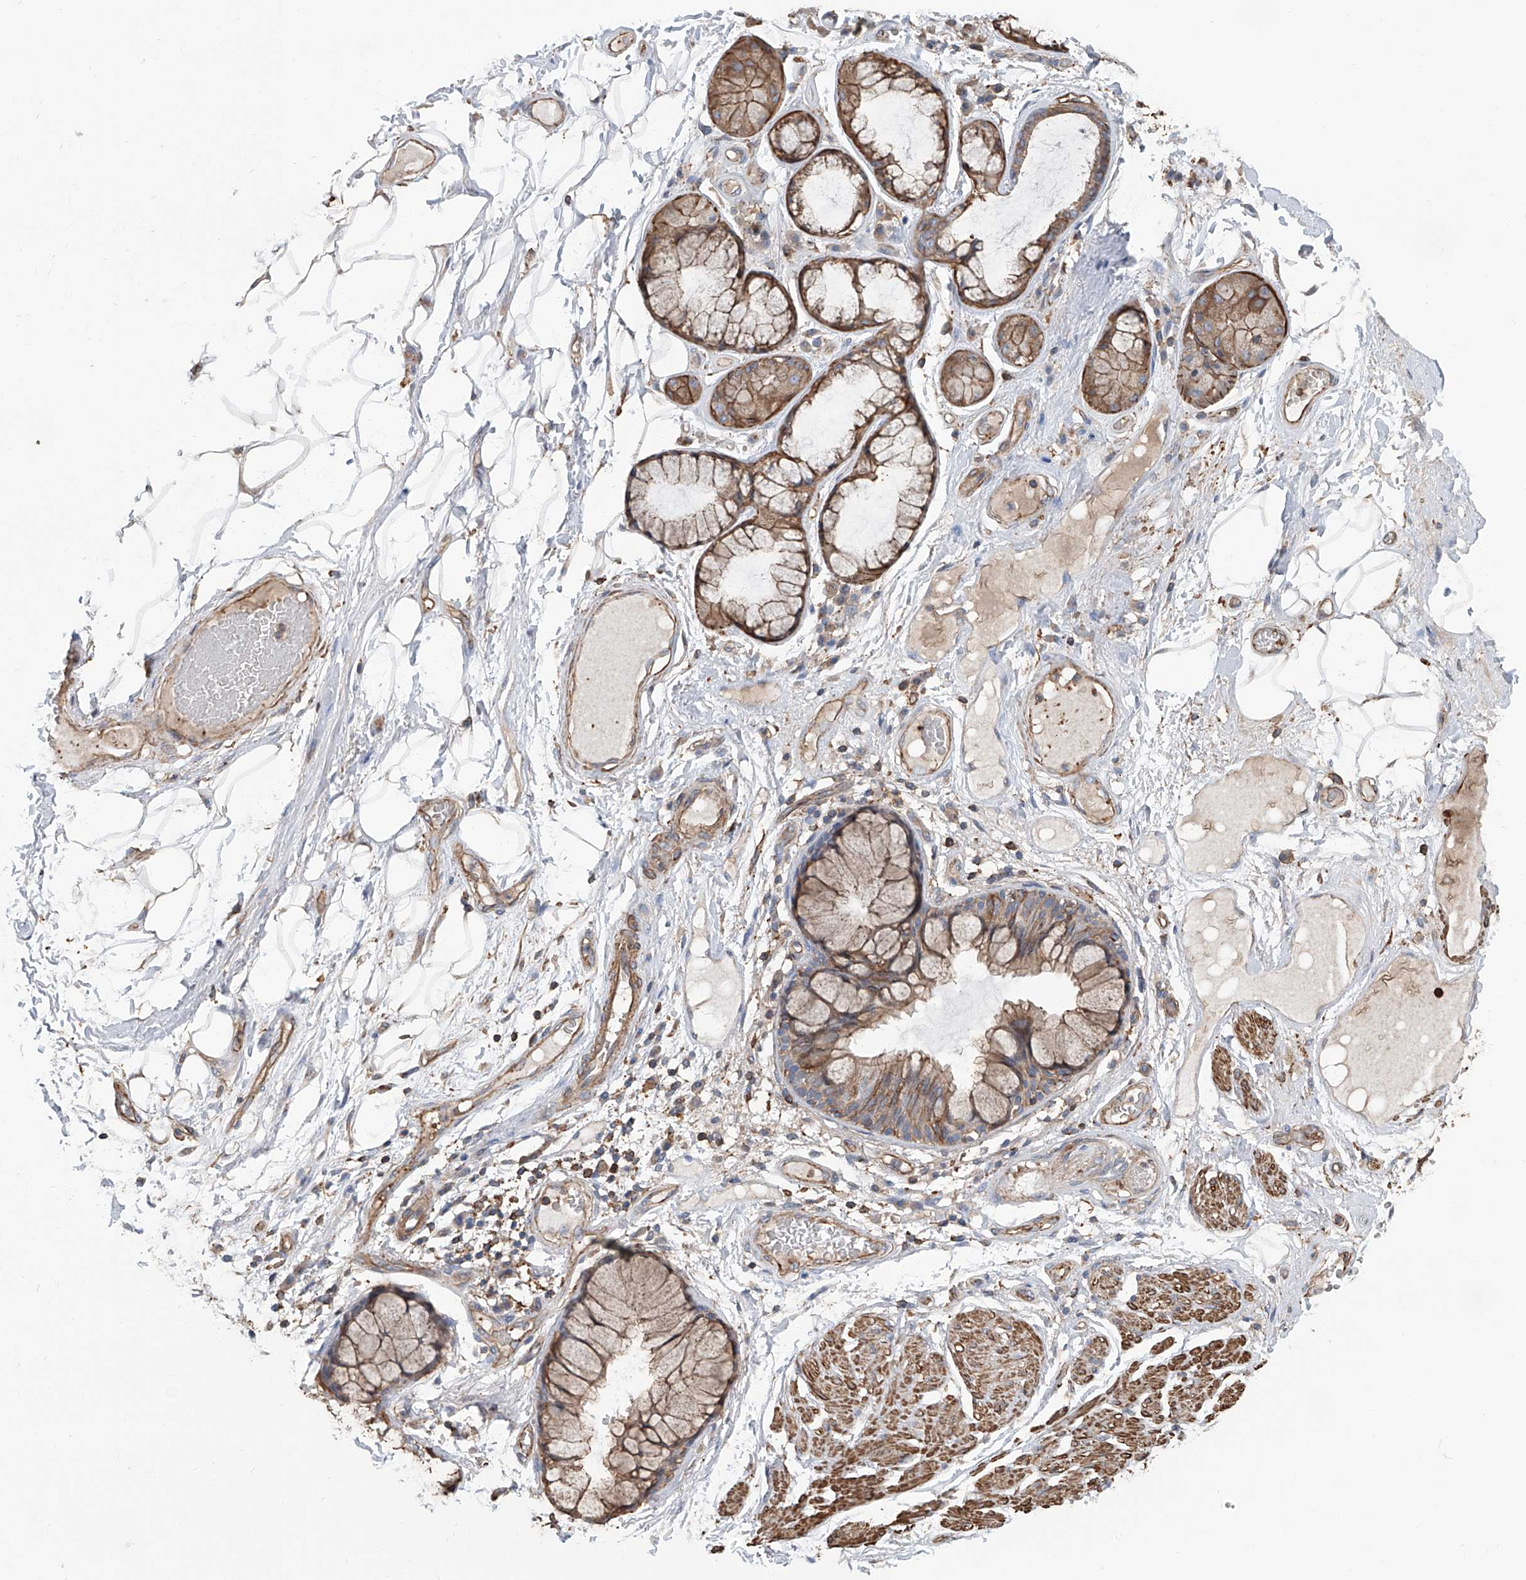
{"staining": {"intensity": "negative", "quantity": "none", "location": "none"}, "tissue": "adipose tissue", "cell_type": "Adipocytes", "image_type": "normal", "snomed": [{"axis": "morphology", "description": "Normal tissue, NOS"}, {"axis": "topography", "description": "Bronchus"}], "caption": "IHC image of normal adipose tissue: adipose tissue stained with DAB (3,3'-diaminobenzidine) reveals no significant protein positivity in adipocytes.", "gene": "PIEZO2", "patient": {"sex": "male", "age": 66}}